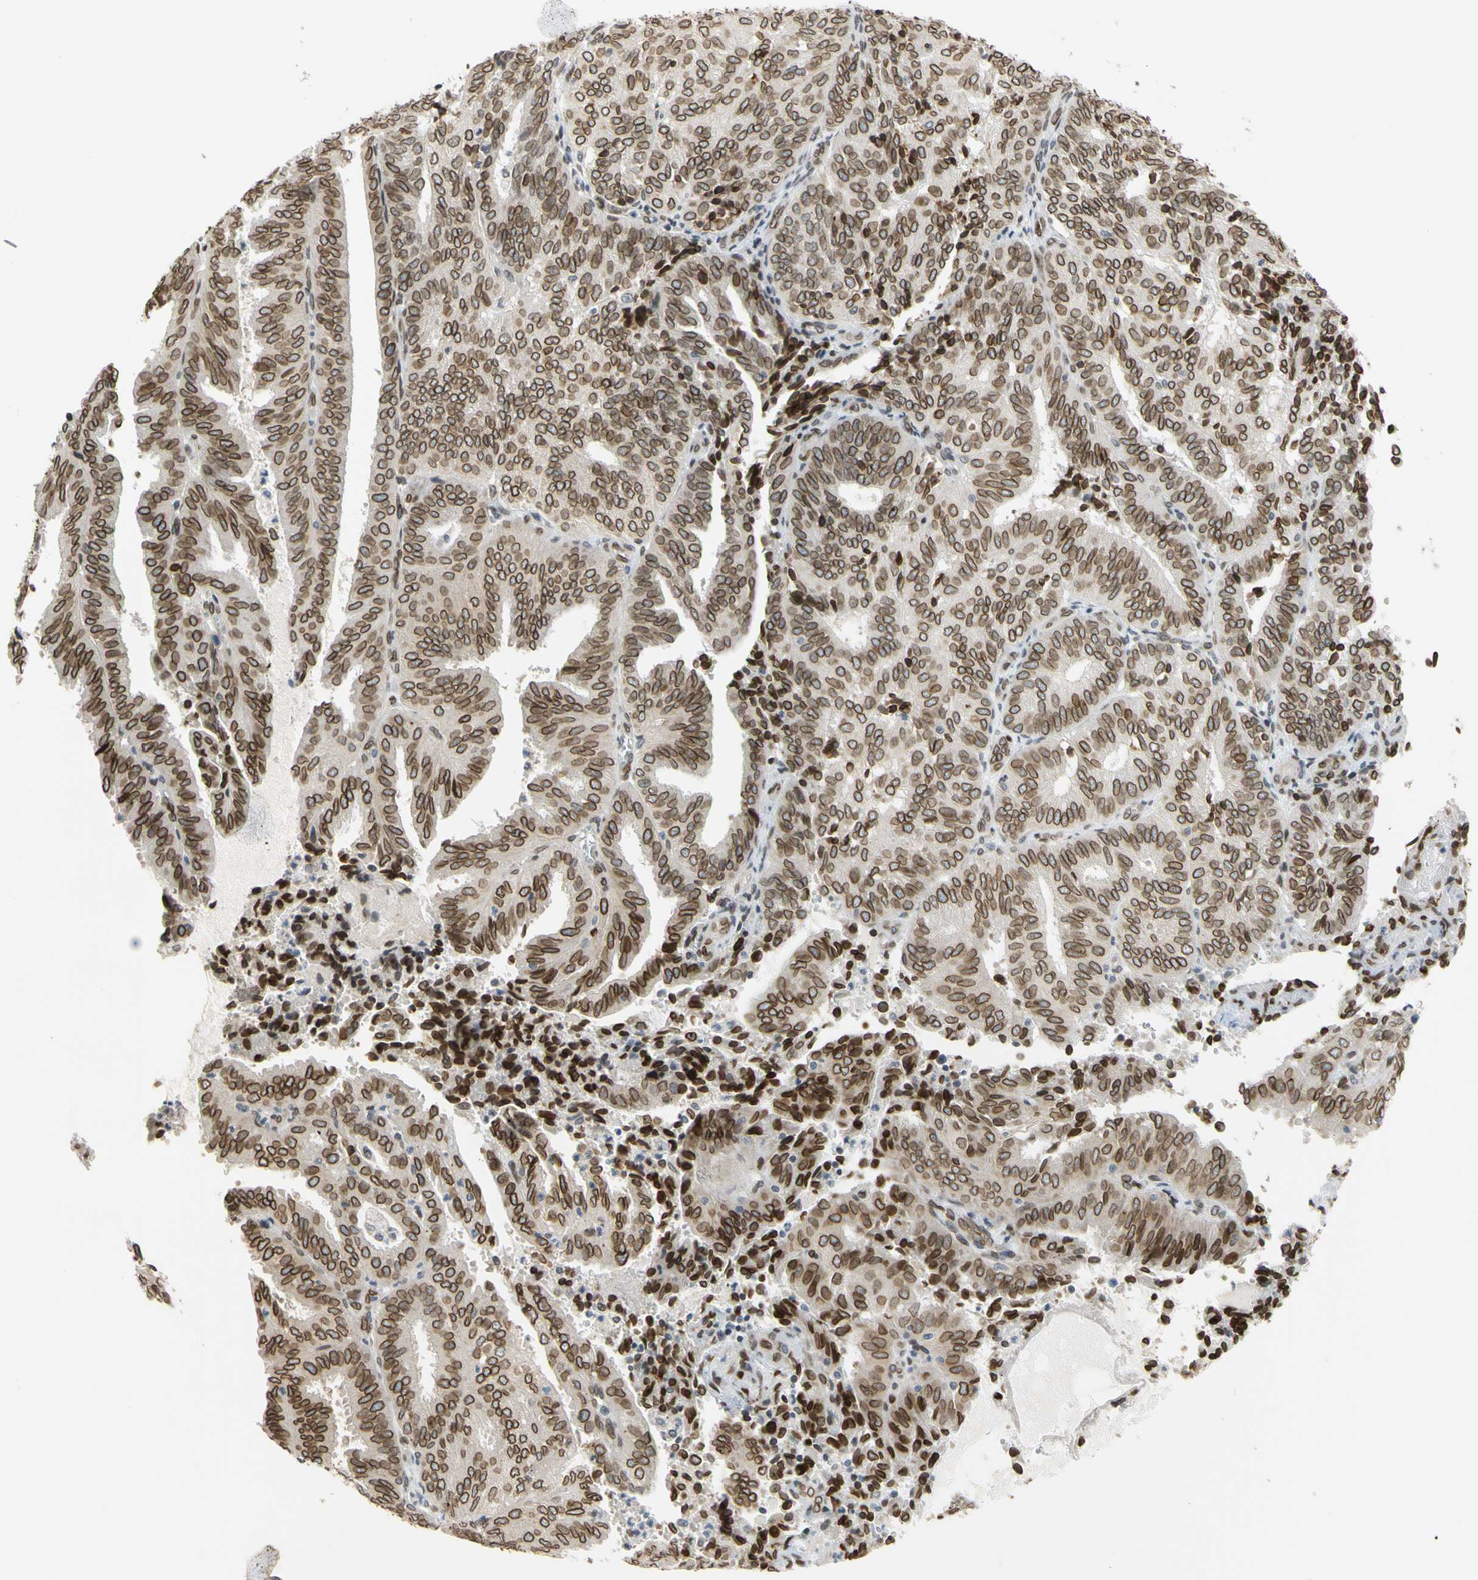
{"staining": {"intensity": "strong", "quantity": ">75%", "location": "cytoplasmic/membranous,nuclear"}, "tissue": "endometrial cancer", "cell_type": "Tumor cells", "image_type": "cancer", "snomed": [{"axis": "morphology", "description": "Adenocarcinoma, NOS"}, {"axis": "topography", "description": "Uterus"}], "caption": "The image exhibits staining of endometrial cancer (adenocarcinoma), revealing strong cytoplasmic/membranous and nuclear protein staining (brown color) within tumor cells.", "gene": "SUN1", "patient": {"sex": "female", "age": 60}}